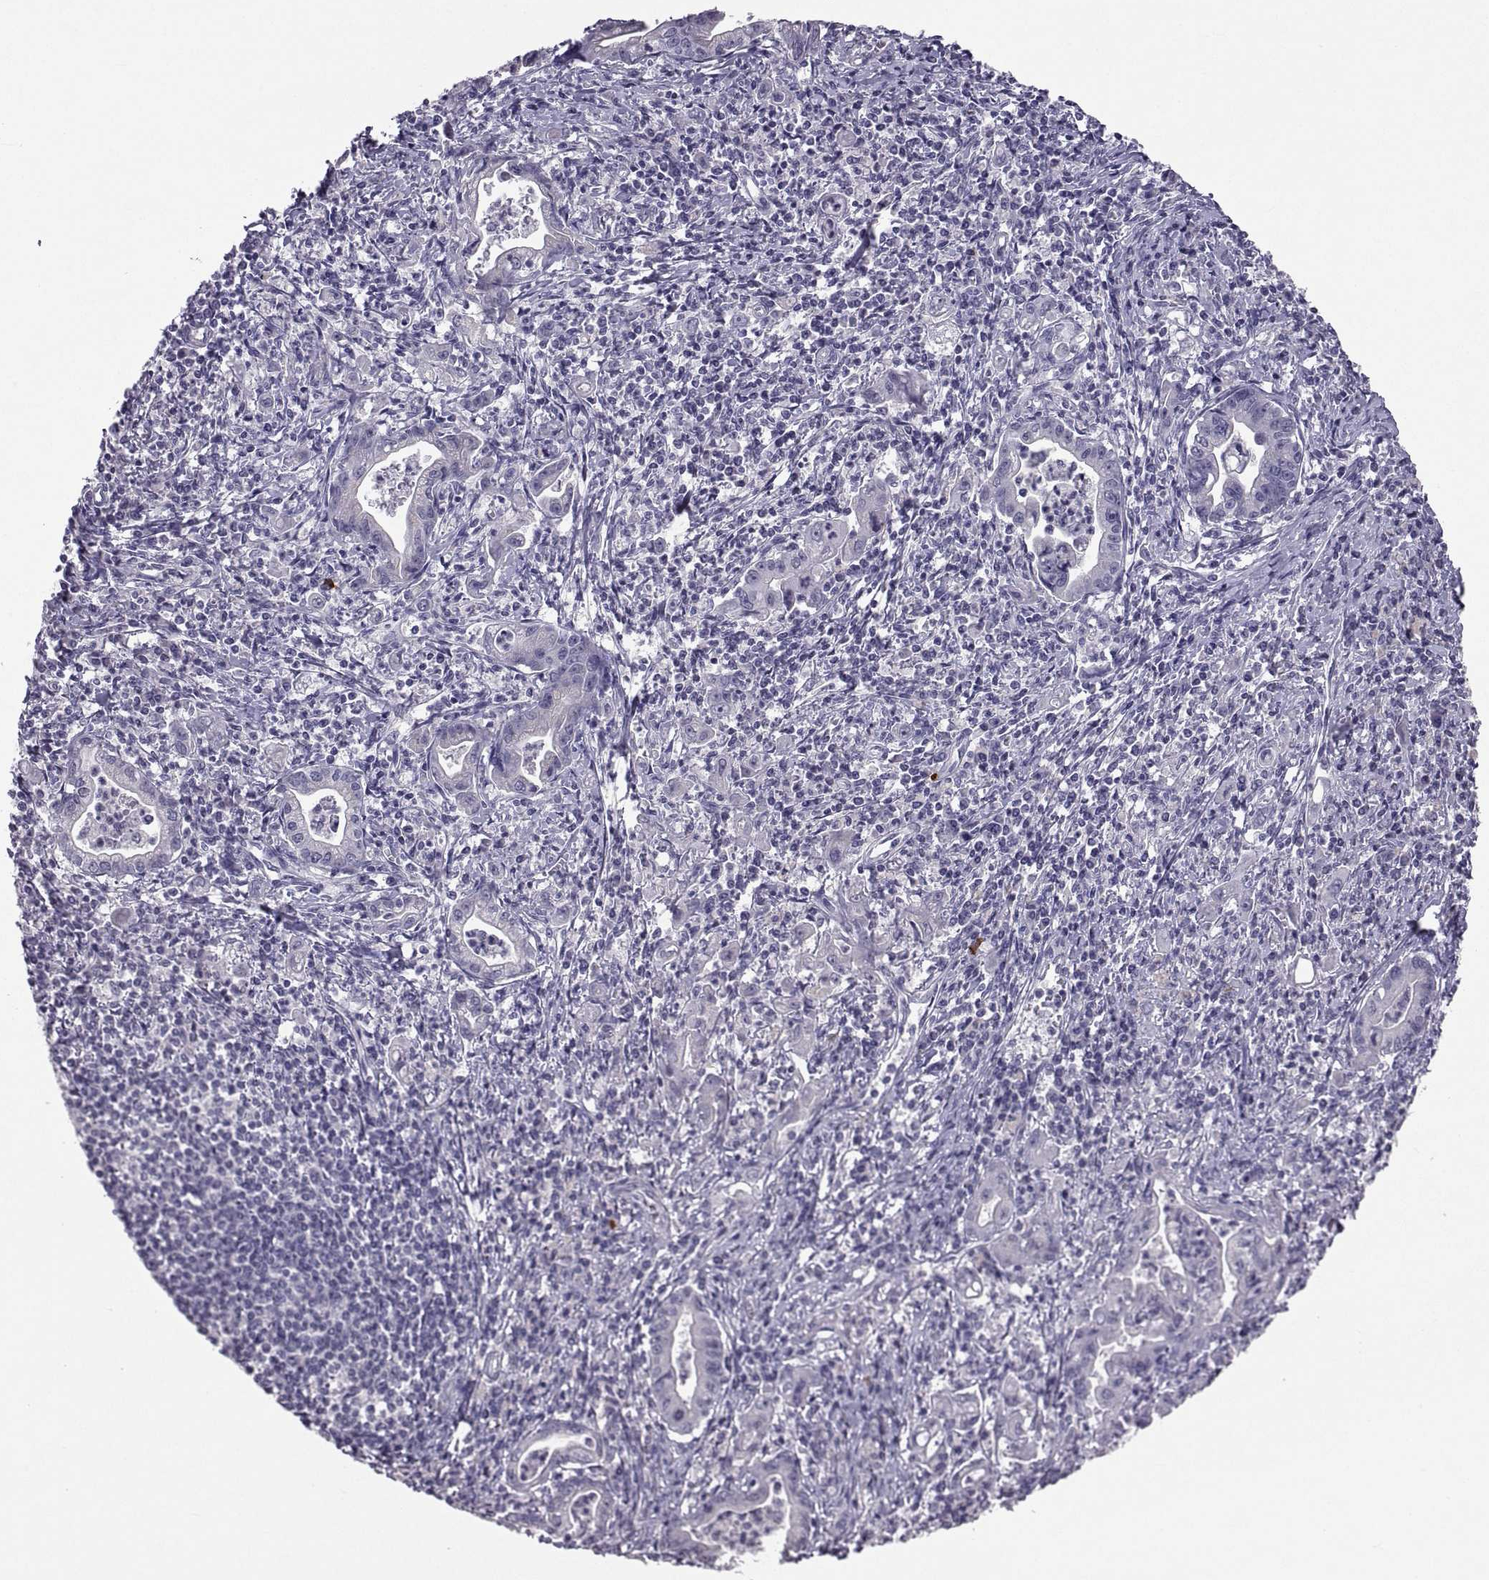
{"staining": {"intensity": "negative", "quantity": "none", "location": "none"}, "tissue": "stomach cancer", "cell_type": "Tumor cells", "image_type": "cancer", "snomed": [{"axis": "morphology", "description": "Adenocarcinoma, NOS"}, {"axis": "topography", "description": "Stomach, upper"}], "caption": "A high-resolution image shows immunohistochemistry staining of adenocarcinoma (stomach), which reveals no significant positivity in tumor cells.", "gene": "IGSF1", "patient": {"sex": "female", "age": 79}}